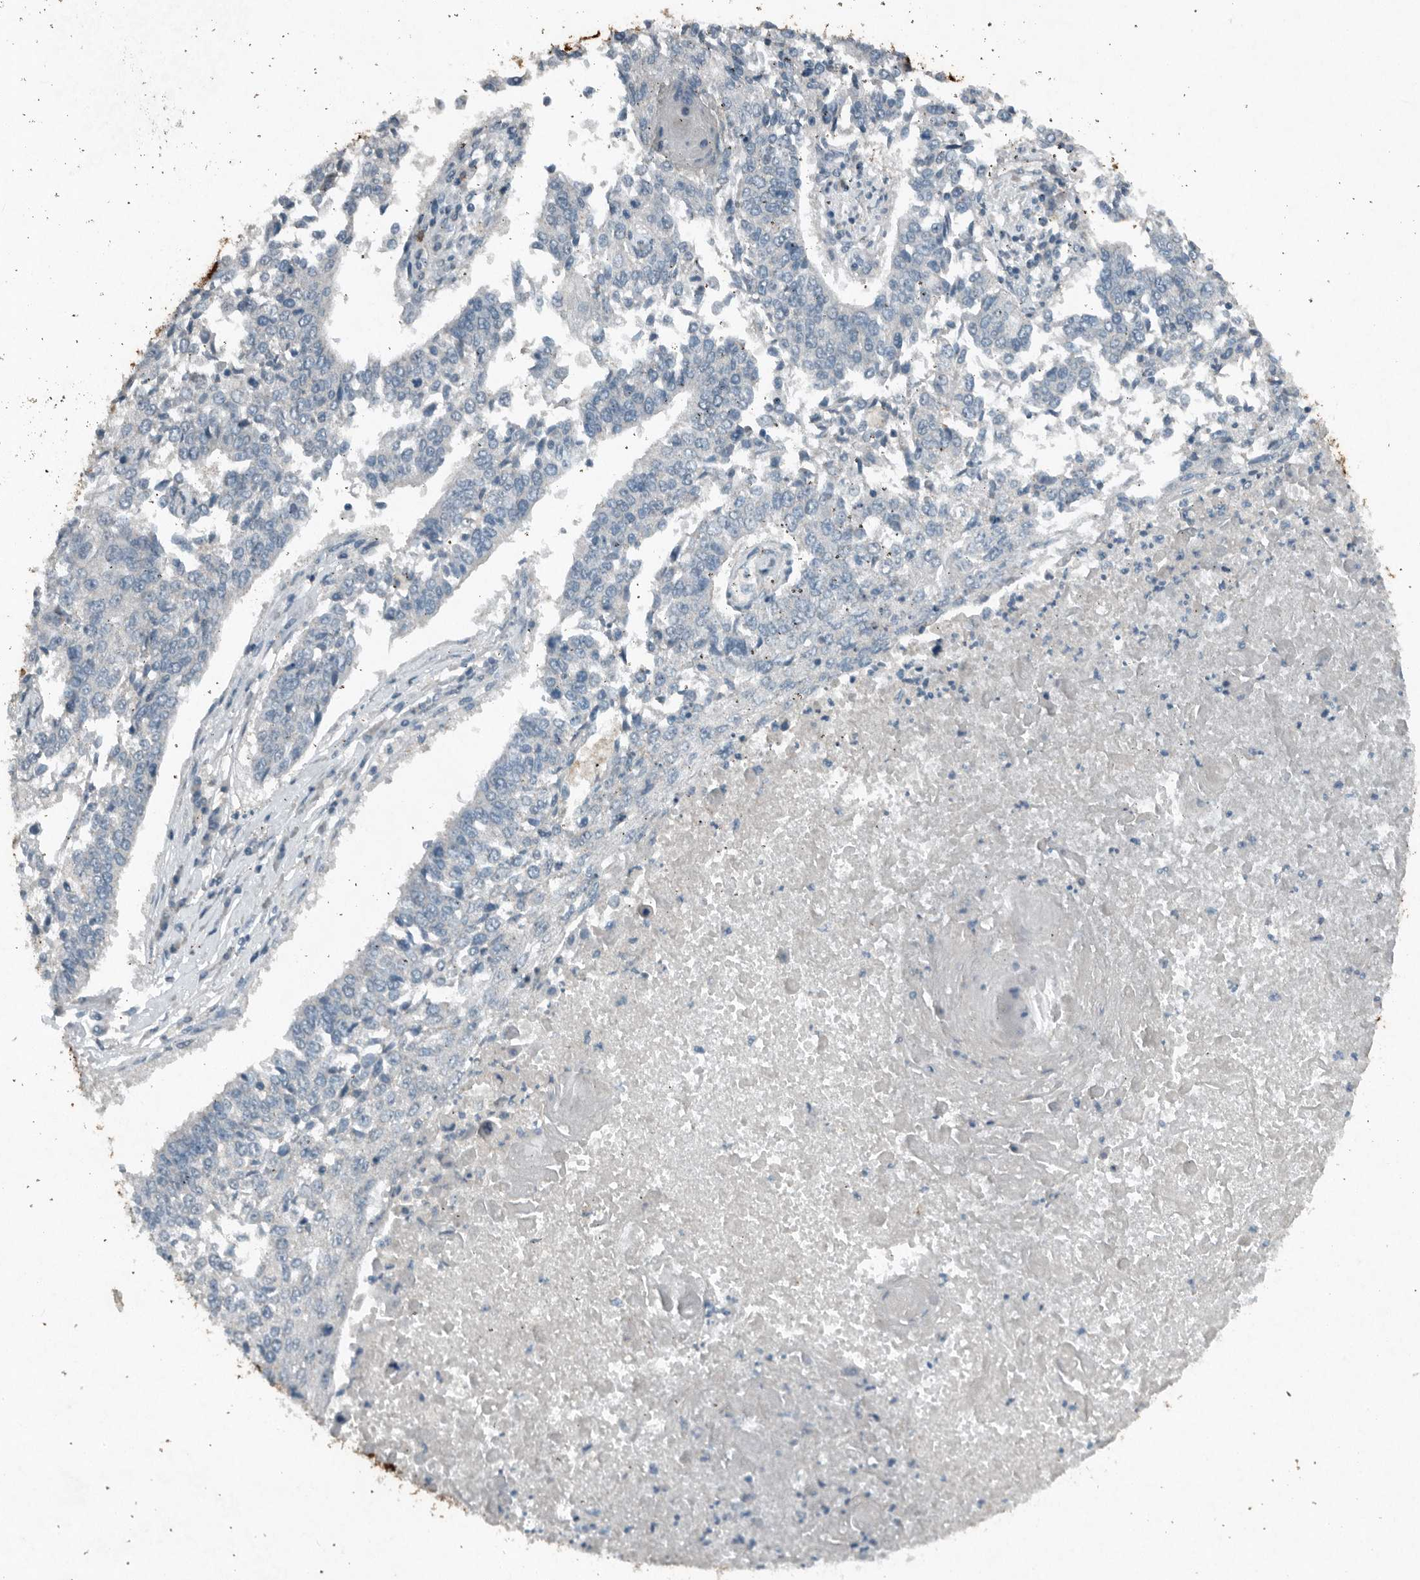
{"staining": {"intensity": "negative", "quantity": "none", "location": "none"}, "tissue": "lung cancer", "cell_type": "Tumor cells", "image_type": "cancer", "snomed": [{"axis": "morphology", "description": "Normal tissue, NOS"}, {"axis": "morphology", "description": "Squamous cell carcinoma, NOS"}, {"axis": "topography", "description": "Cartilage tissue"}, {"axis": "topography", "description": "Bronchus"}, {"axis": "topography", "description": "Lung"}, {"axis": "topography", "description": "Peripheral nerve tissue"}], "caption": "Tumor cells show no significant protein positivity in lung squamous cell carcinoma. Brightfield microscopy of IHC stained with DAB (brown) and hematoxylin (blue), captured at high magnification.", "gene": "IL20", "patient": {"sex": "female", "age": 49}}